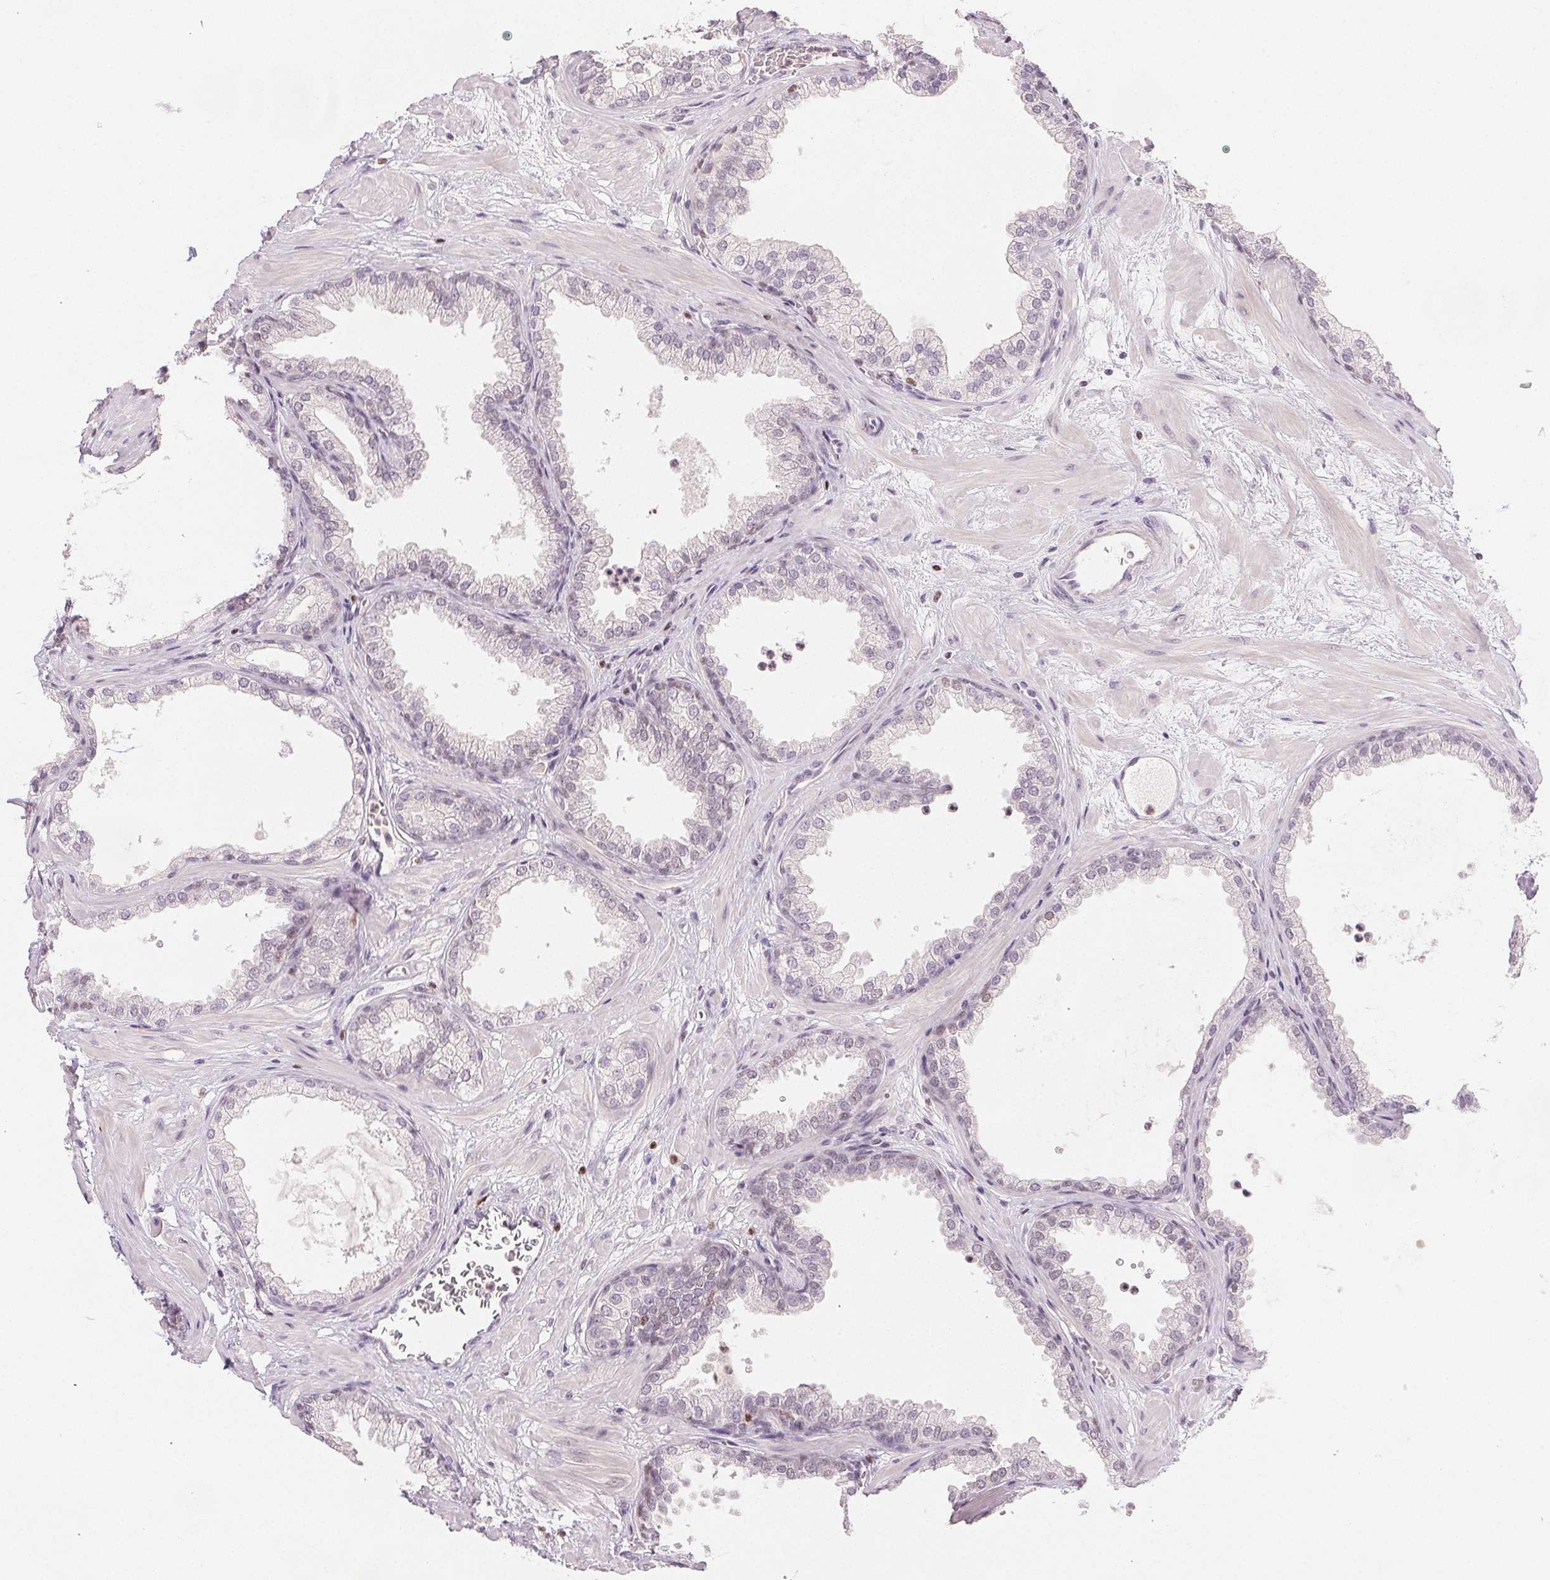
{"staining": {"intensity": "weak", "quantity": "<25%", "location": "nuclear"}, "tissue": "prostate", "cell_type": "Glandular cells", "image_type": "normal", "snomed": [{"axis": "morphology", "description": "Normal tissue, NOS"}, {"axis": "topography", "description": "Prostate"}], "caption": "Immunohistochemistry of benign human prostate demonstrates no staining in glandular cells.", "gene": "RUNX2", "patient": {"sex": "male", "age": 37}}